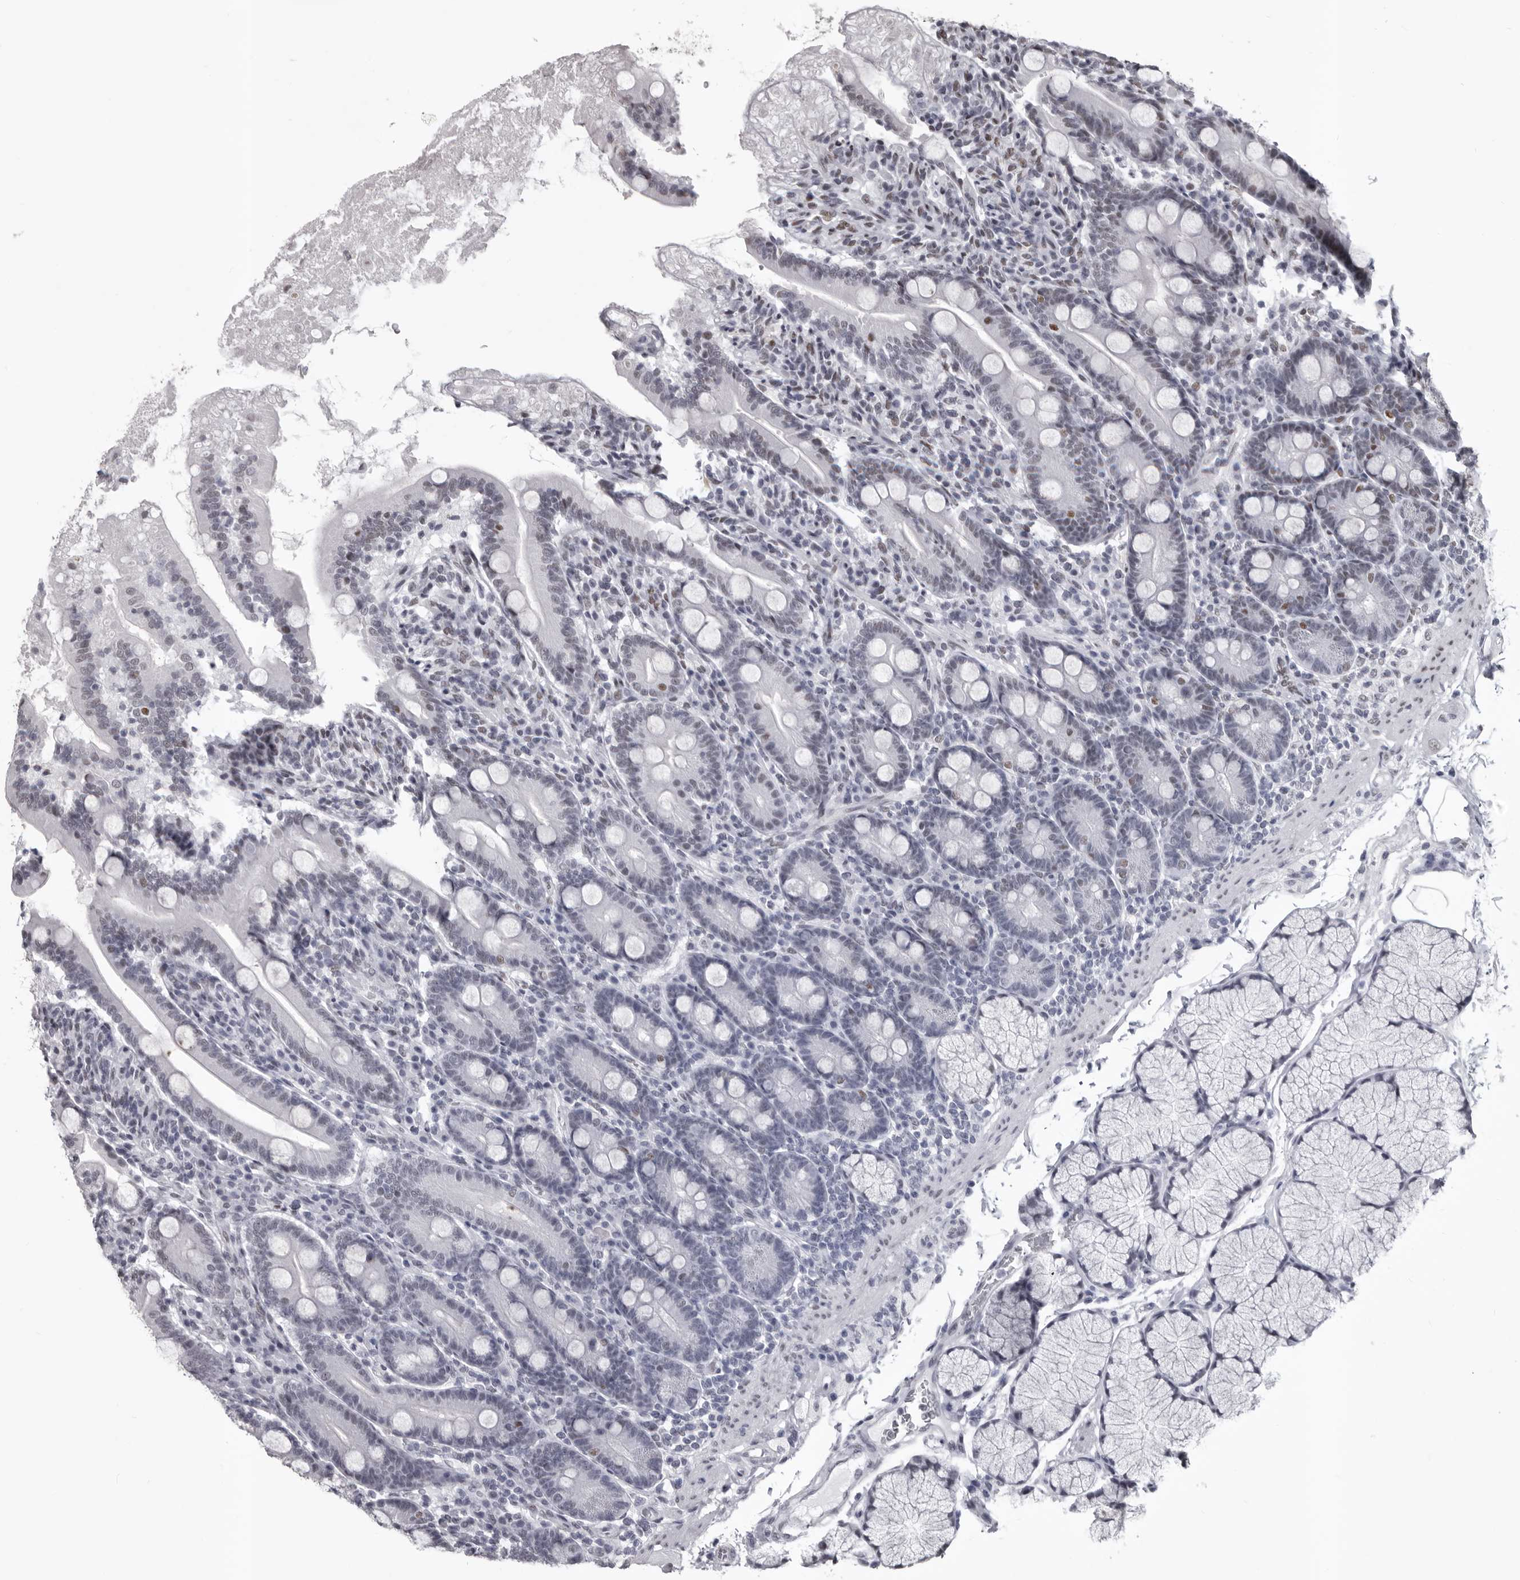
{"staining": {"intensity": "strong", "quantity": "25%-75%", "location": "nuclear"}, "tissue": "duodenum", "cell_type": "Glandular cells", "image_type": "normal", "snomed": [{"axis": "morphology", "description": "Normal tissue, NOS"}, {"axis": "topography", "description": "Duodenum"}], "caption": "Protein expression by IHC shows strong nuclear positivity in approximately 25%-75% of glandular cells in normal duodenum.", "gene": "NUMA1", "patient": {"sex": "male", "age": 35}}